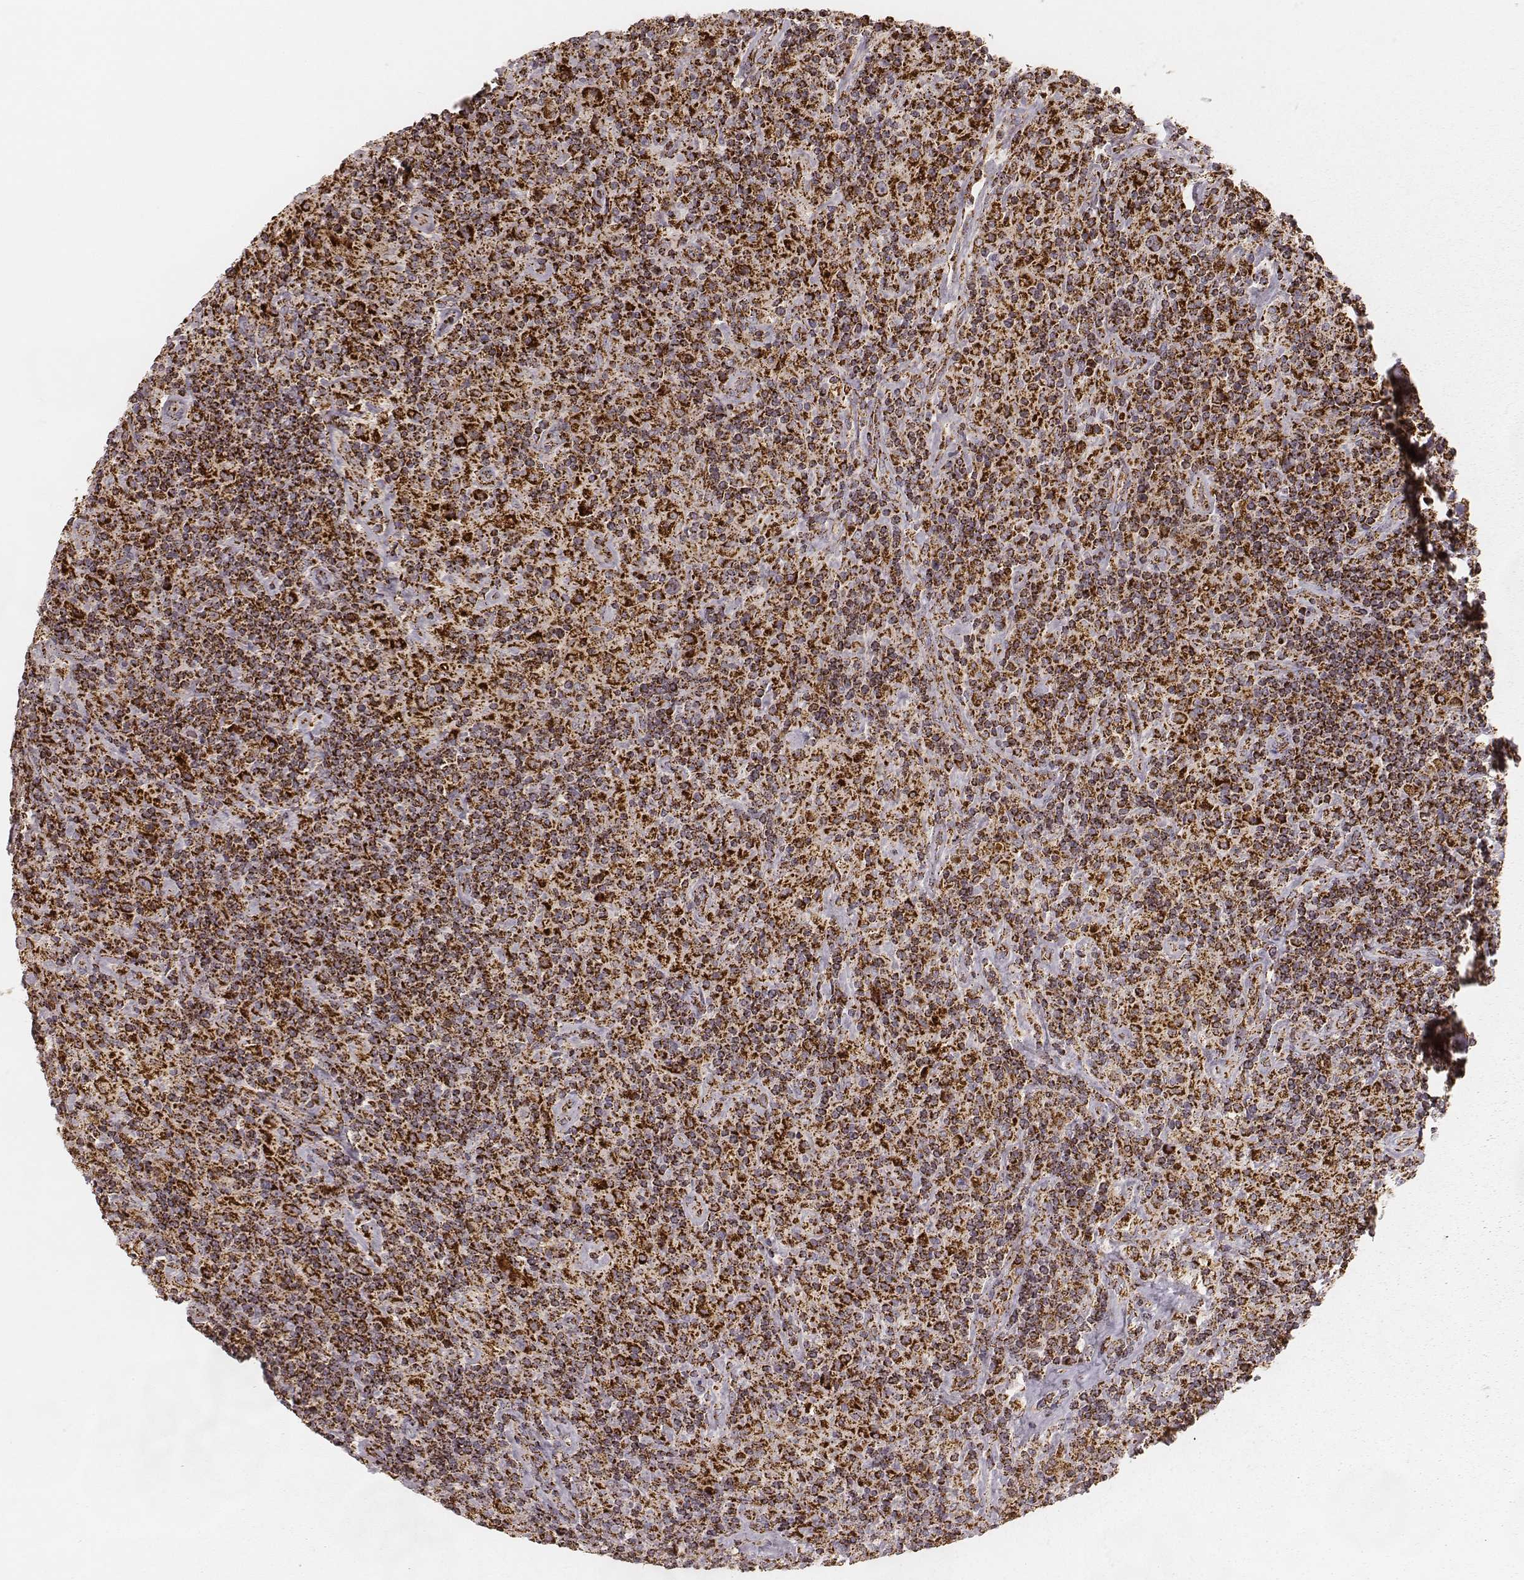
{"staining": {"intensity": "strong", "quantity": ">75%", "location": "cytoplasmic/membranous"}, "tissue": "lymphoma", "cell_type": "Tumor cells", "image_type": "cancer", "snomed": [{"axis": "morphology", "description": "Hodgkin's disease, NOS"}, {"axis": "topography", "description": "Lymph node"}], "caption": "Hodgkin's disease stained with immunohistochemistry demonstrates strong cytoplasmic/membranous staining in approximately >75% of tumor cells.", "gene": "CS", "patient": {"sex": "male", "age": 70}}